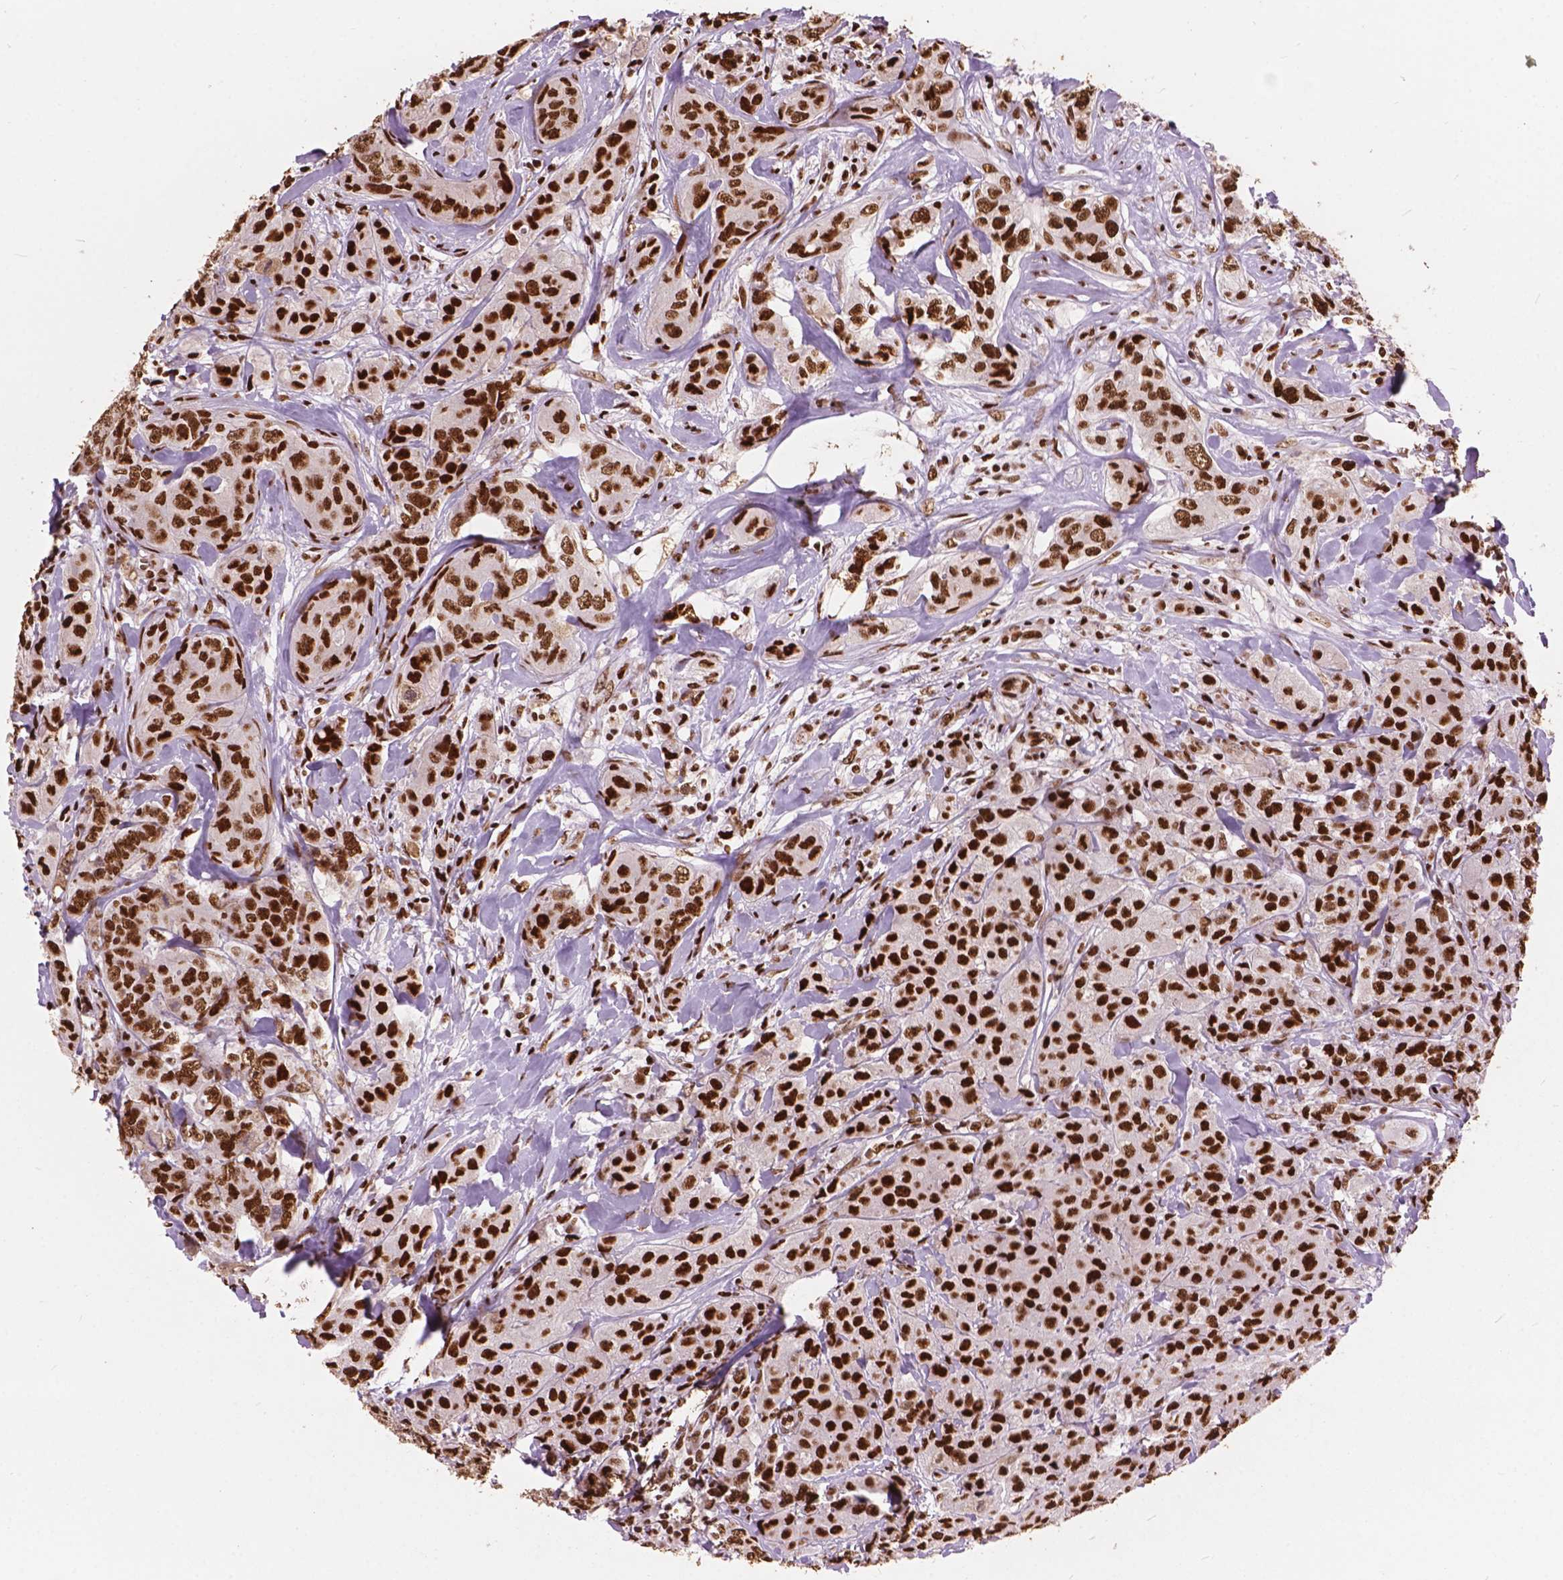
{"staining": {"intensity": "strong", "quantity": ">75%", "location": "nuclear"}, "tissue": "breast cancer", "cell_type": "Tumor cells", "image_type": "cancer", "snomed": [{"axis": "morphology", "description": "Duct carcinoma"}, {"axis": "topography", "description": "Breast"}], "caption": "Immunohistochemistry image of neoplastic tissue: human breast infiltrating ductal carcinoma stained using immunohistochemistry (IHC) reveals high levels of strong protein expression localized specifically in the nuclear of tumor cells, appearing as a nuclear brown color.", "gene": "ANP32B", "patient": {"sex": "female", "age": 43}}